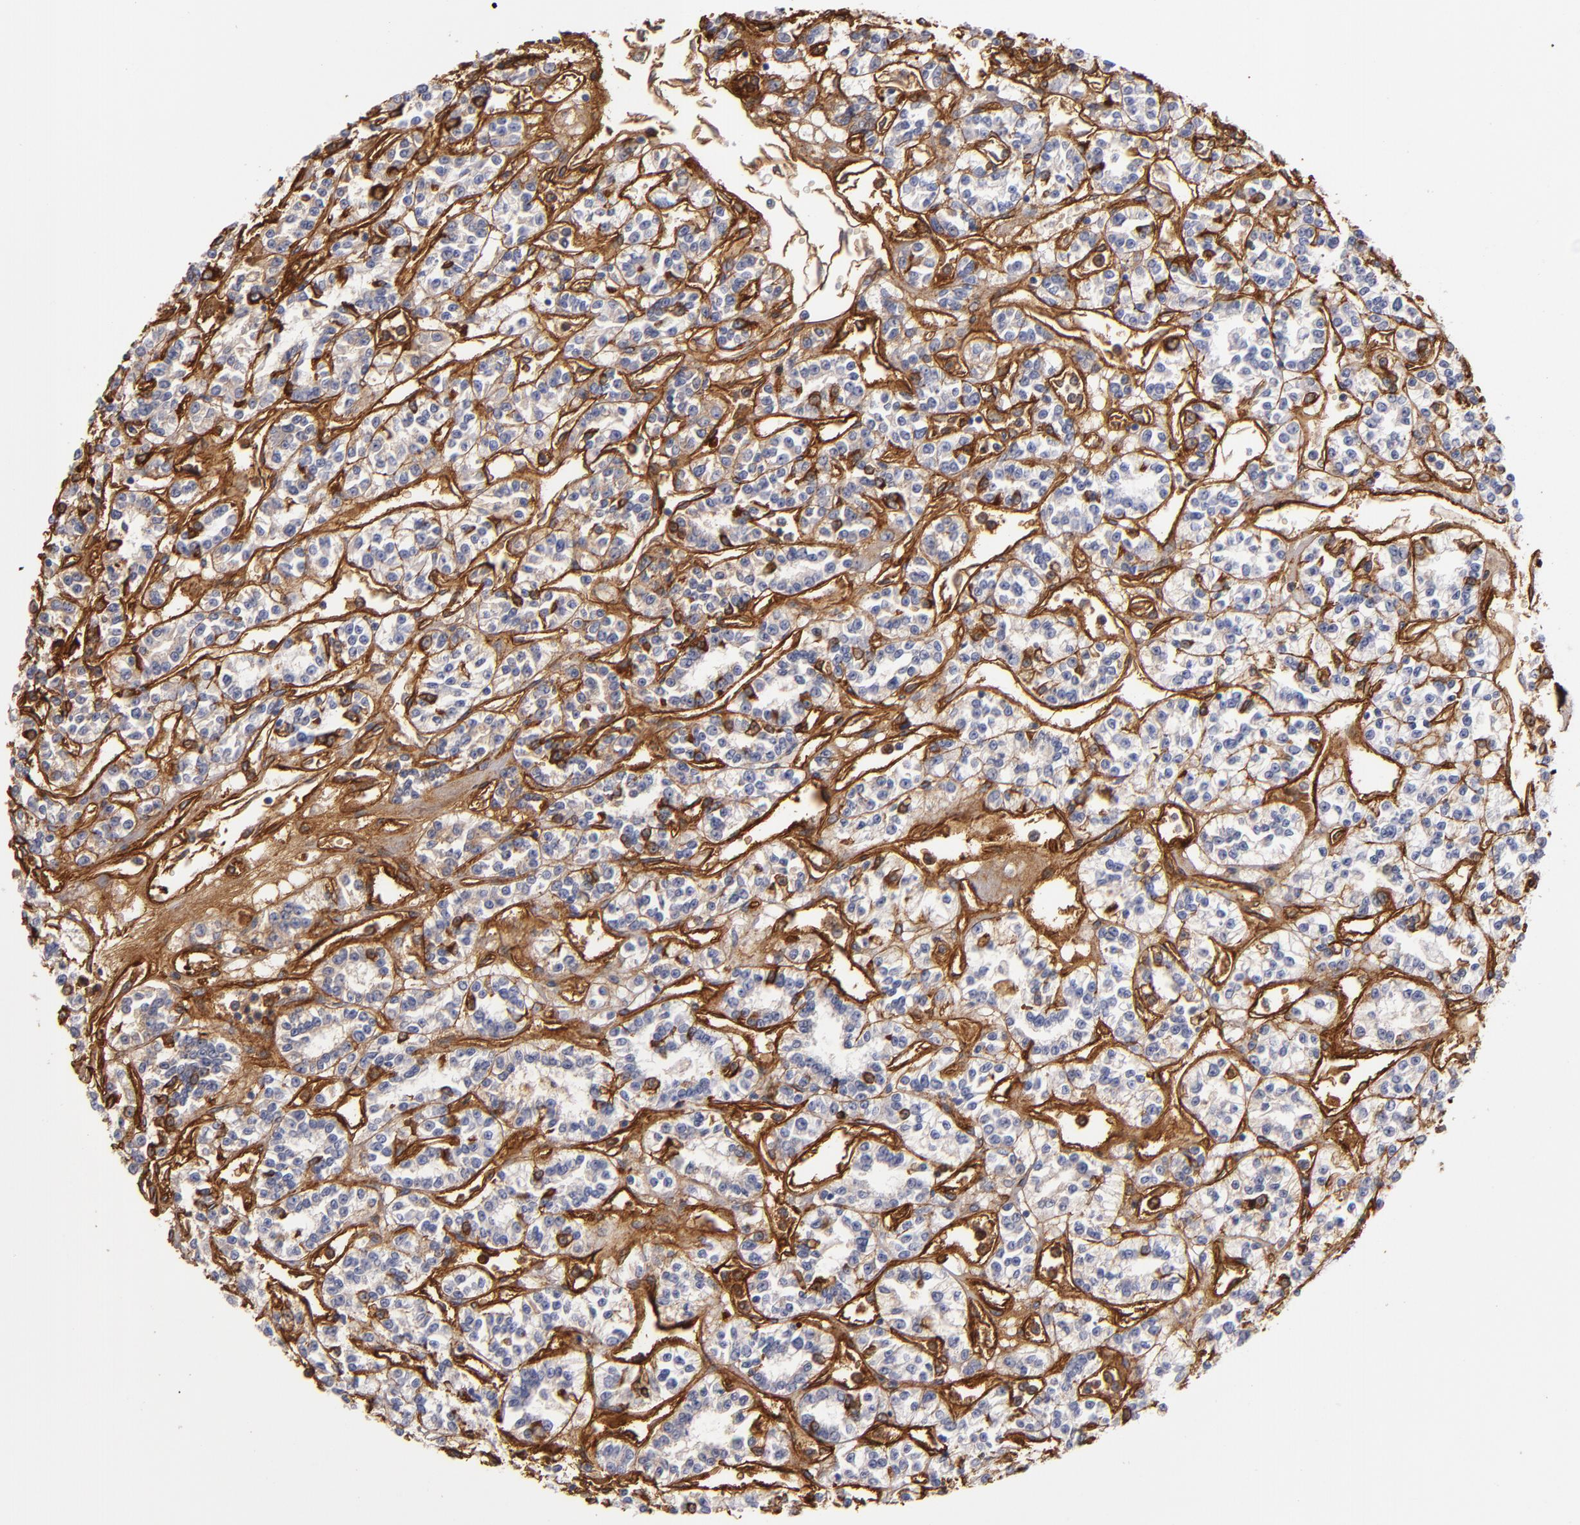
{"staining": {"intensity": "weak", "quantity": "25%-75%", "location": "cytoplasmic/membranous"}, "tissue": "renal cancer", "cell_type": "Tumor cells", "image_type": "cancer", "snomed": [{"axis": "morphology", "description": "Adenocarcinoma, NOS"}, {"axis": "topography", "description": "Kidney"}], "caption": "Renal adenocarcinoma was stained to show a protein in brown. There is low levels of weak cytoplasmic/membranous expression in approximately 25%-75% of tumor cells.", "gene": "LAMC1", "patient": {"sex": "female", "age": 76}}